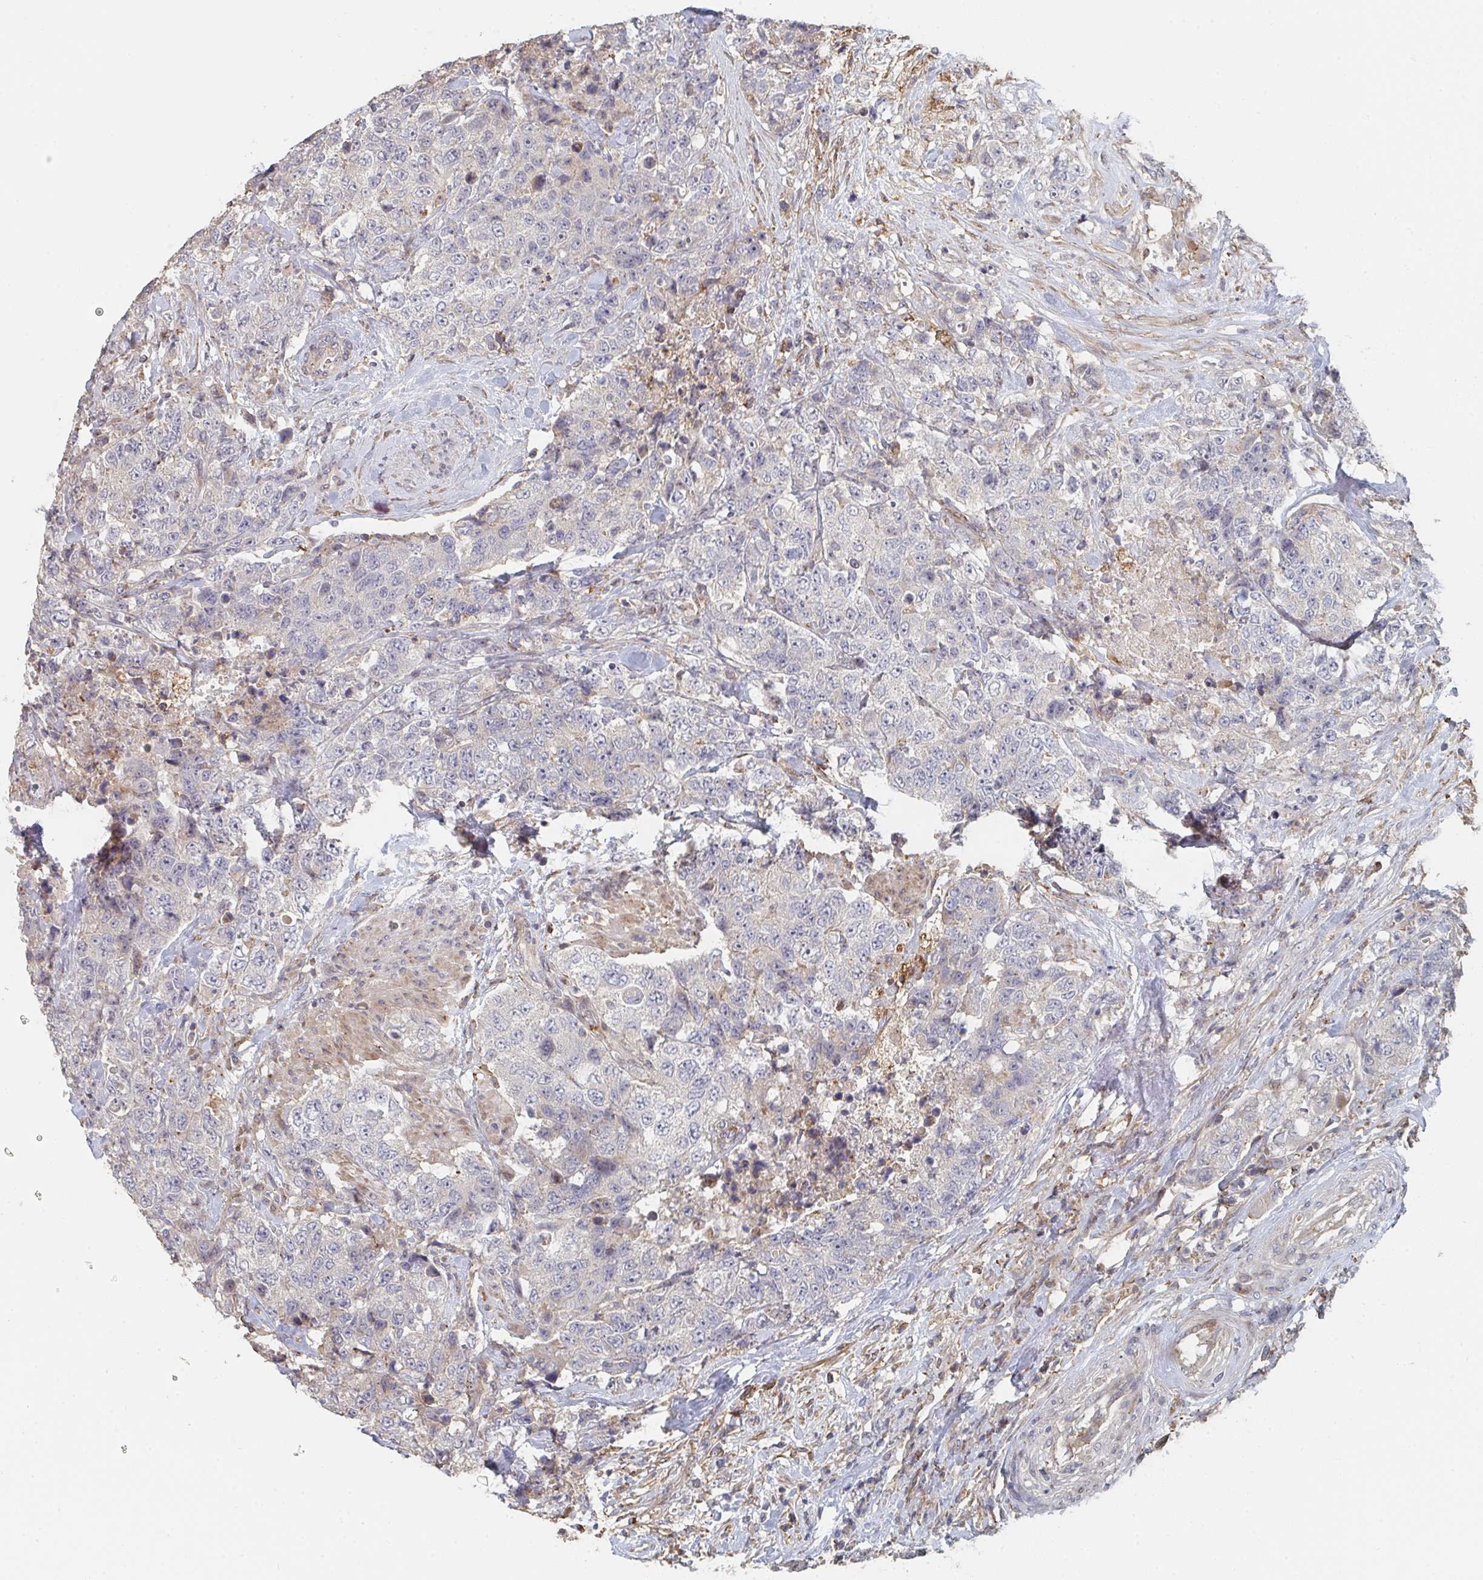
{"staining": {"intensity": "negative", "quantity": "none", "location": "none"}, "tissue": "urothelial cancer", "cell_type": "Tumor cells", "image_type": "cancer", "snomed": [{"axis": "morphology", "description": "Urothelial carcinoma, High grade"}, {"axis": "topography", "description": "Urinary bladder"}], "caption": "DAB (3,3'-diaminobenzidine) immunohistochemical staining of human high-grade urothelial carcinoma shows no significant positivity in tumor cells.", "gene": "PTEN", "patient": {"sex": "female", "age": 78}}